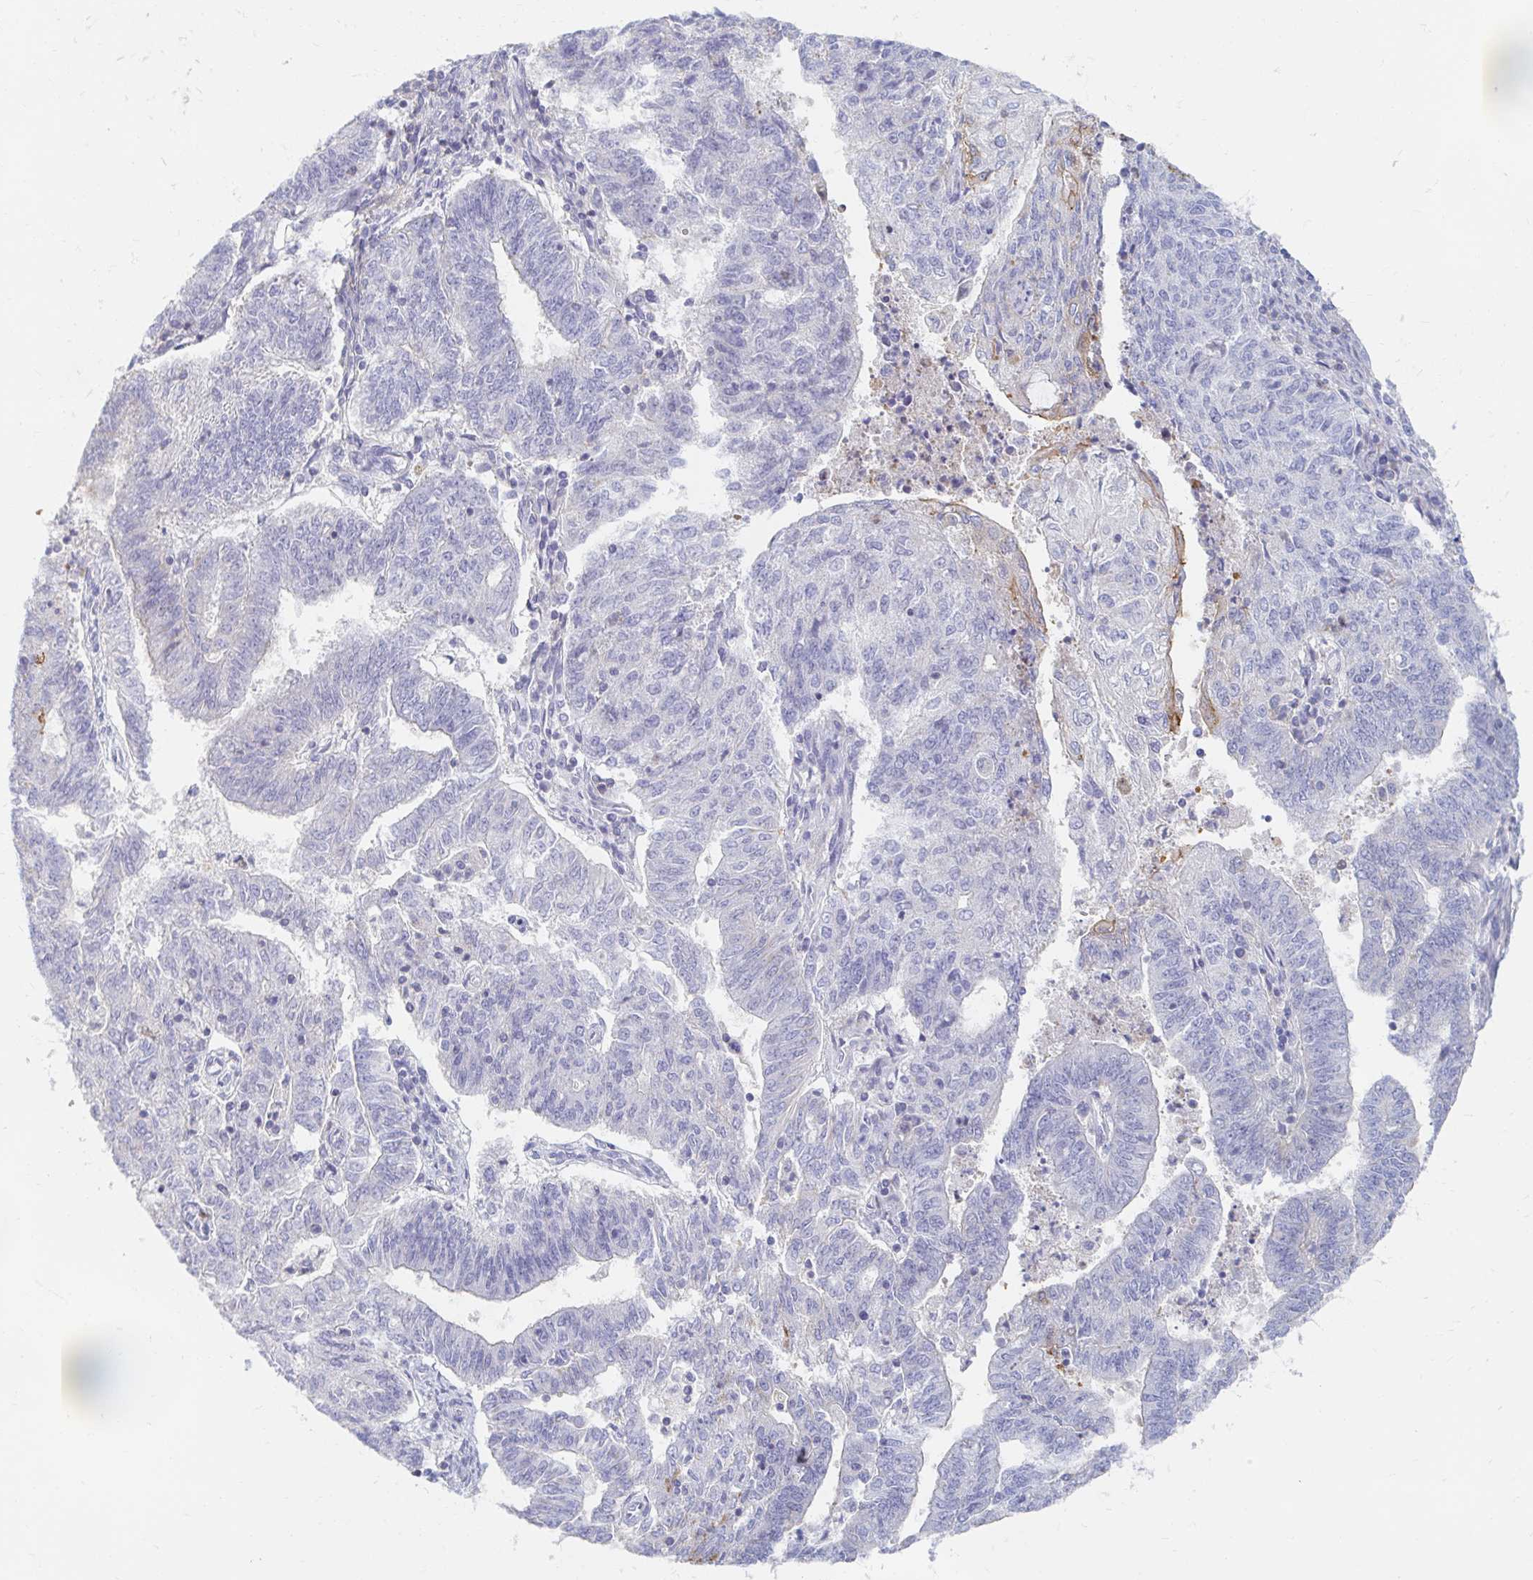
{"staining": {"intensity": "negative", "quantity": "none", "location": "none"}, "tissue": "endometrial cancer", "cell_type": "Tumor cells", "image_type": "cancer", "snomed": [{"axis": "morphology", "description": "Adenocarcinoma, NOS"}, {"axis": "topography", "description": "Endometrium"}], "caption": "Tumor cells show no significant expression in endometrial cancer (adenocarcinoma). (DAB immunohistochemistry (IHC) with hematoxylin counter stain).", "gene": "MYLK2", "patient": {"sex": "female", "age": 82}}